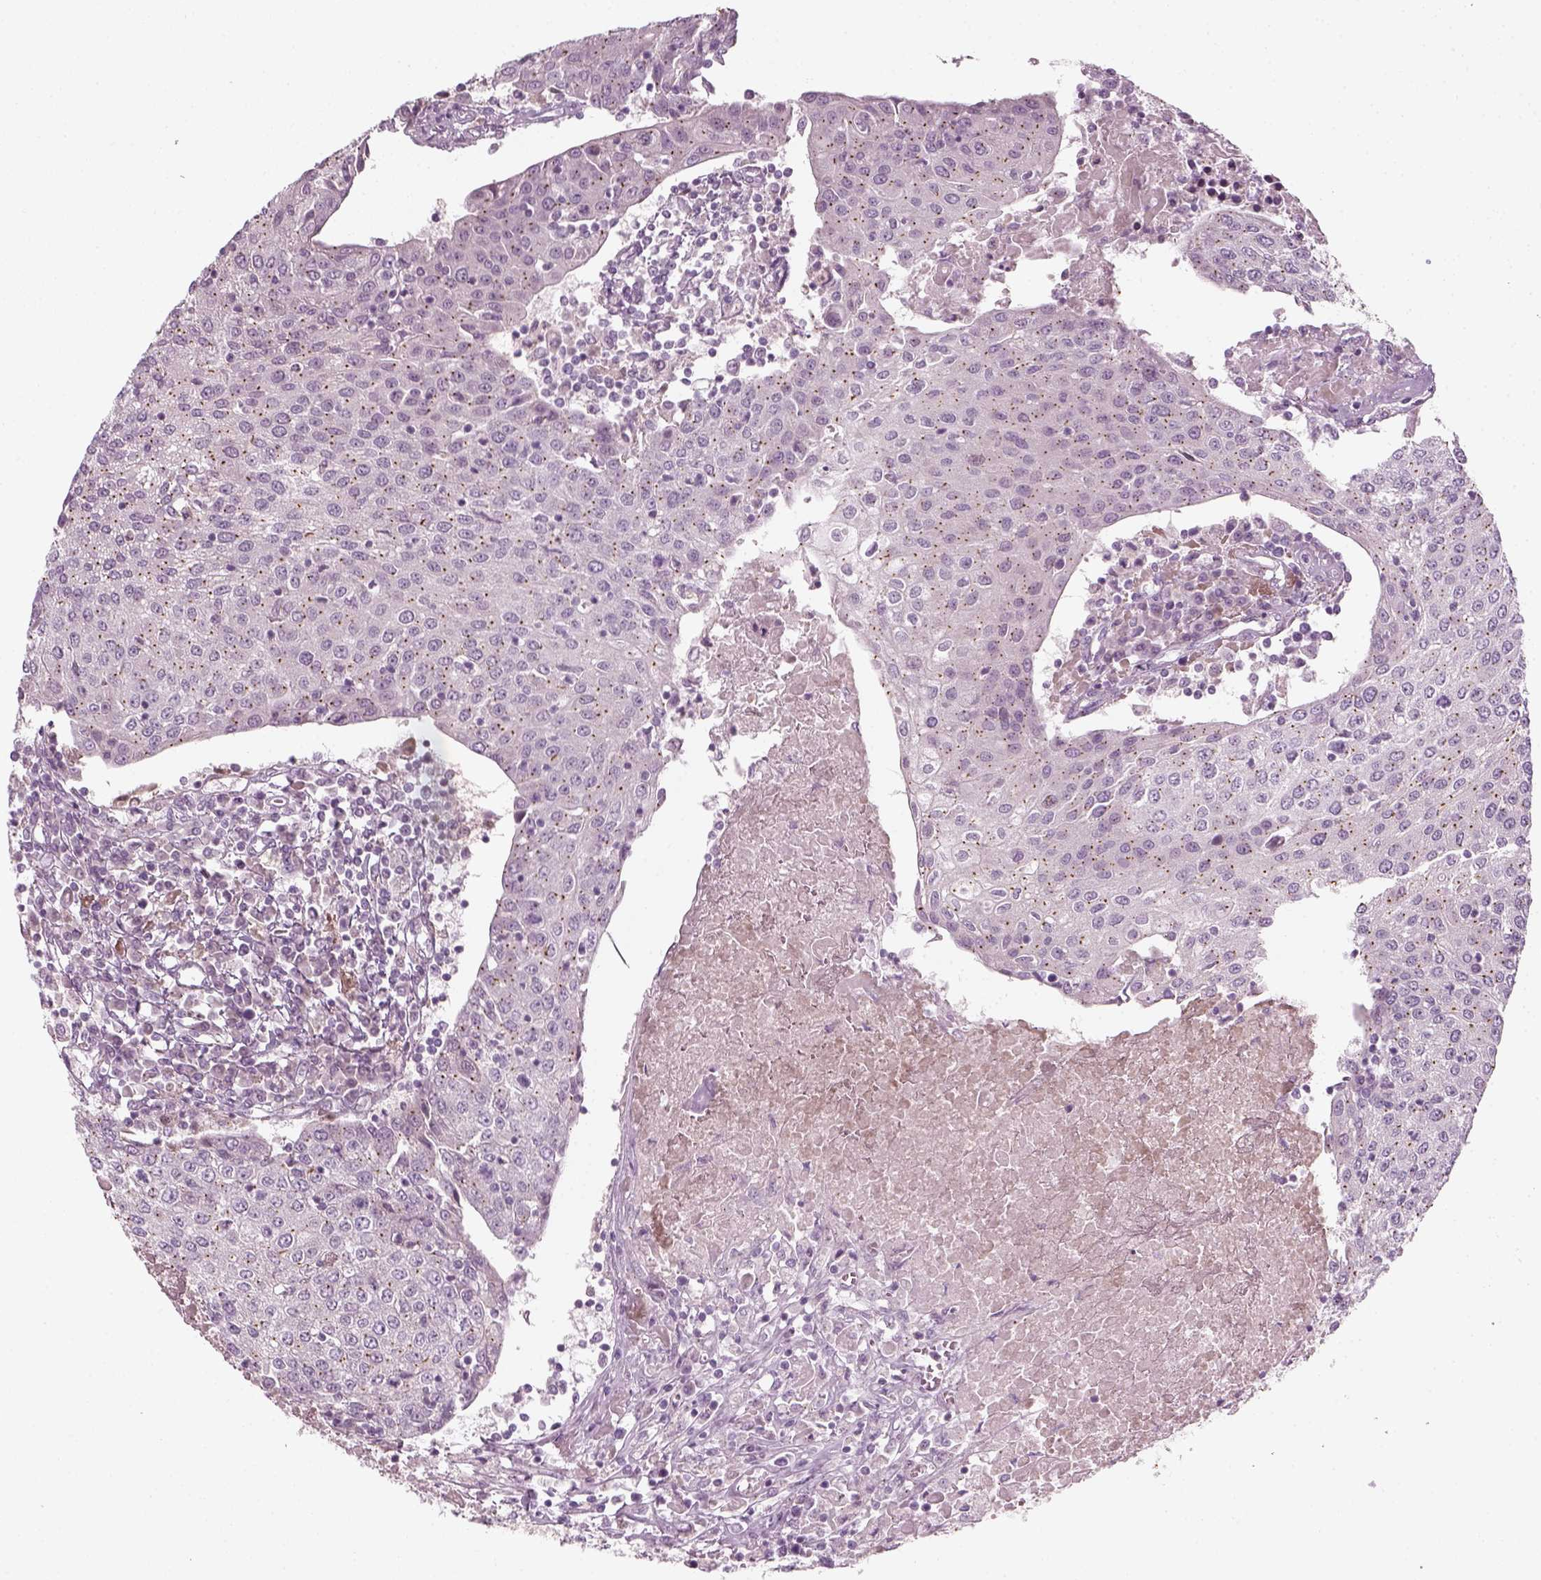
{"staining": {"intensity": "negative", "quantity": "none", "location": "none"}, "tissue": "urothelial cancer", "cell_type": "Tumor cells", "image_type": "cancer", "snomed": [{"axis": "morphology", "description": "Urothelial carcinoma, High grade"}, {"axis": "topography", "description": "Urinary bladder"}], "caption": "Human urothelial cancer stained for a protein using IHC demonstrates no positivity in tumor cells.", "gene": "MLIP", "patient": {"sex": "female", "age": 85}}